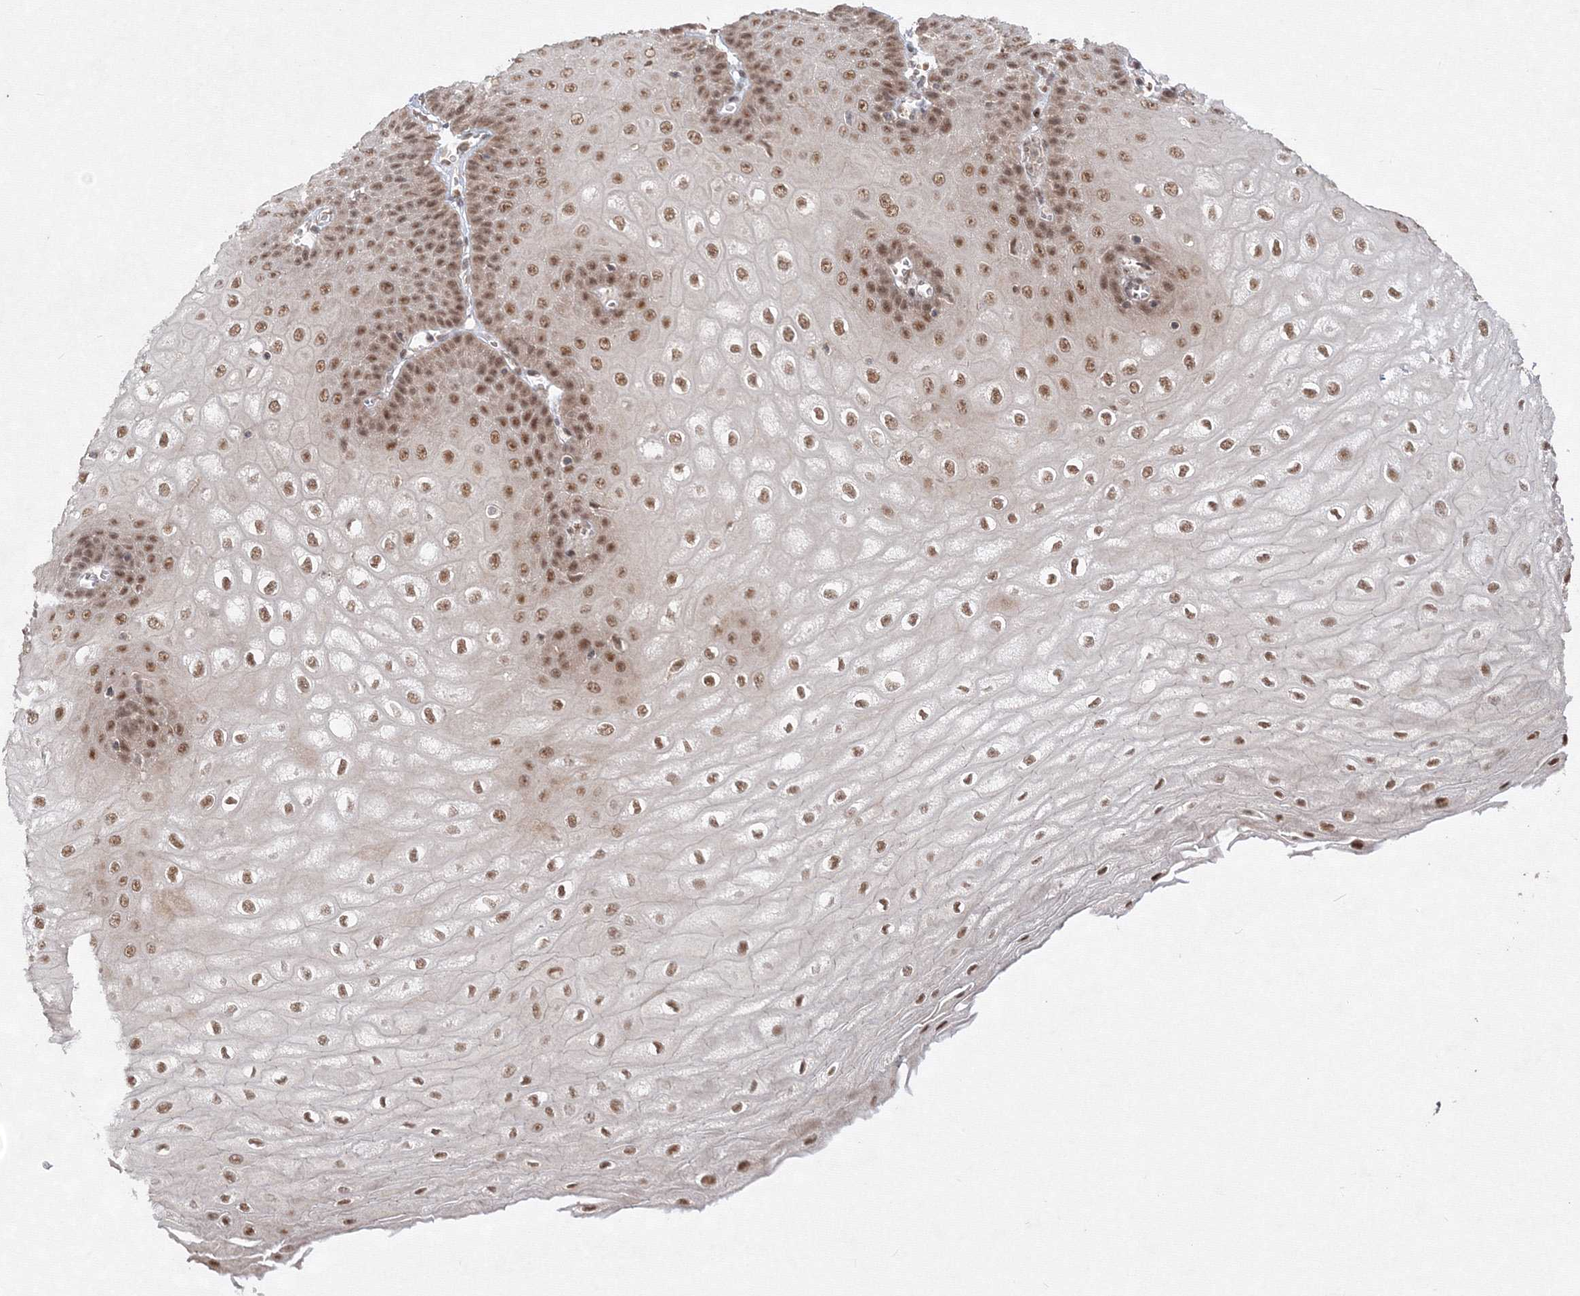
{"staining": {"intensity": "moderate", "quantity": ">75%", "location": "nuclear"}, "tissue": "esophagus", "cell_type": "Squamous epithelial cells", "image_type": "normal", "snomed": [{"axis": "morphology", "description": "Normal tissue, NOS"}, {"axis": "topography", "description": "Esophagus"}], "caption": "High-magnification brightfield microscopy of benign esophagus stained with DAB (brown) and counterstained with hematoxylin (blue). squamous epithelial cells exhibit moderate nuclear positivity is seen in approximately>75% of cells. (DAB IHC with brightfield microscopy, high magnification).", "gene": "COPS4", "patient": {"sex": "male", "age": 60}}